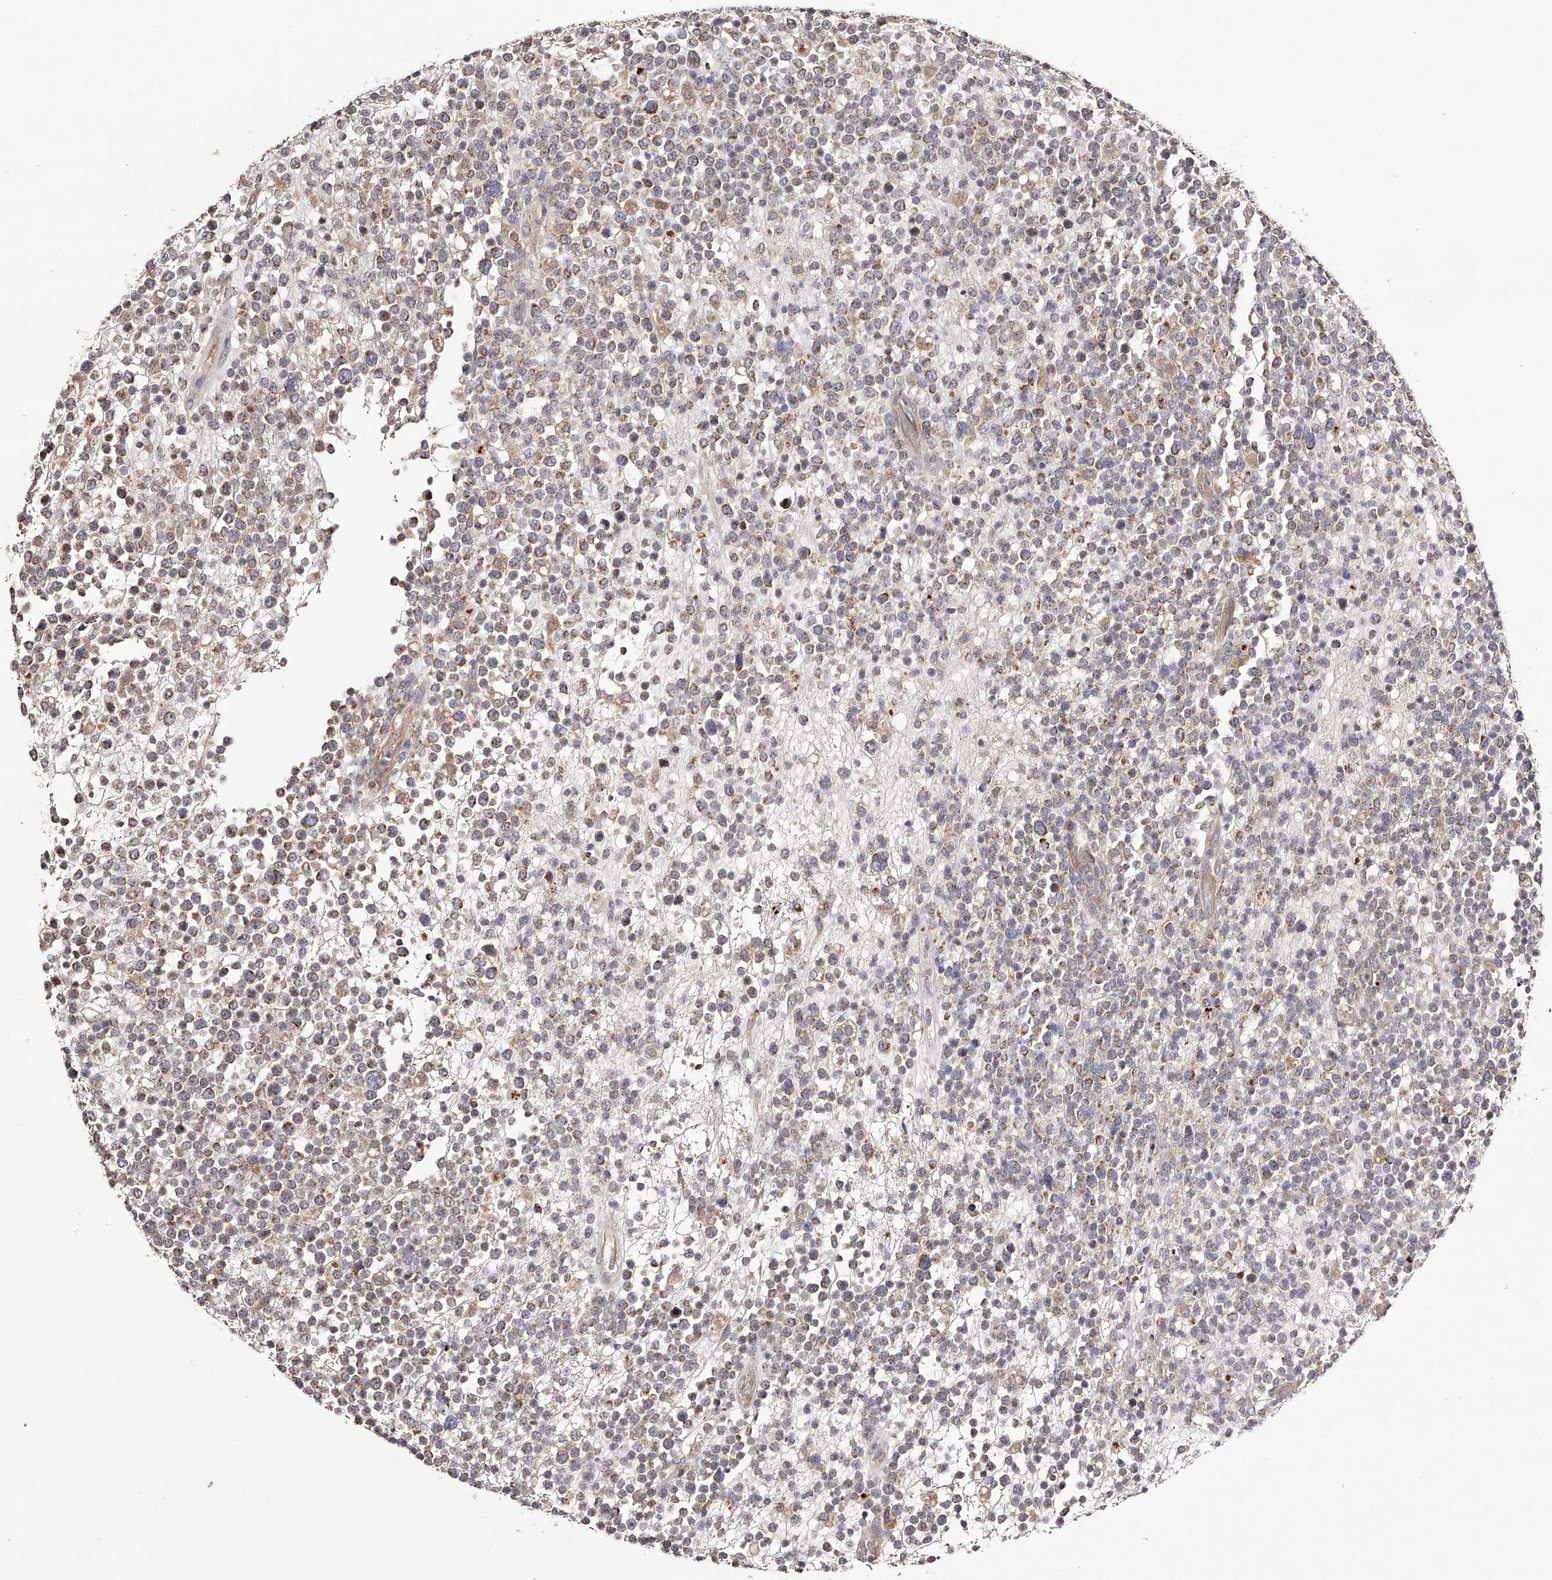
{"staining": {"intensity": "moderate", "quantity": ">75%", "location": "cytoplasmic/membranous"}, "tissue": "lymphoma", "cell_type": "Tumor cells", "image_type": "cancer", "snomed": [{"axis": "morphology", "description": "Malignant lymphoma, non-Hodgkin's type, High grade"}, {"axis": "topography", "description": "Colon"}], "caption": "Human high-grade malignant lymphoma, non-Hodgkin's type stained for a protein (brown) displays moderate cytoplasmic/membranous positive staining in approximately >75% of tumor cells.", "gene": "ODF2L", "patient": {"sex": "female", "age": 53}}